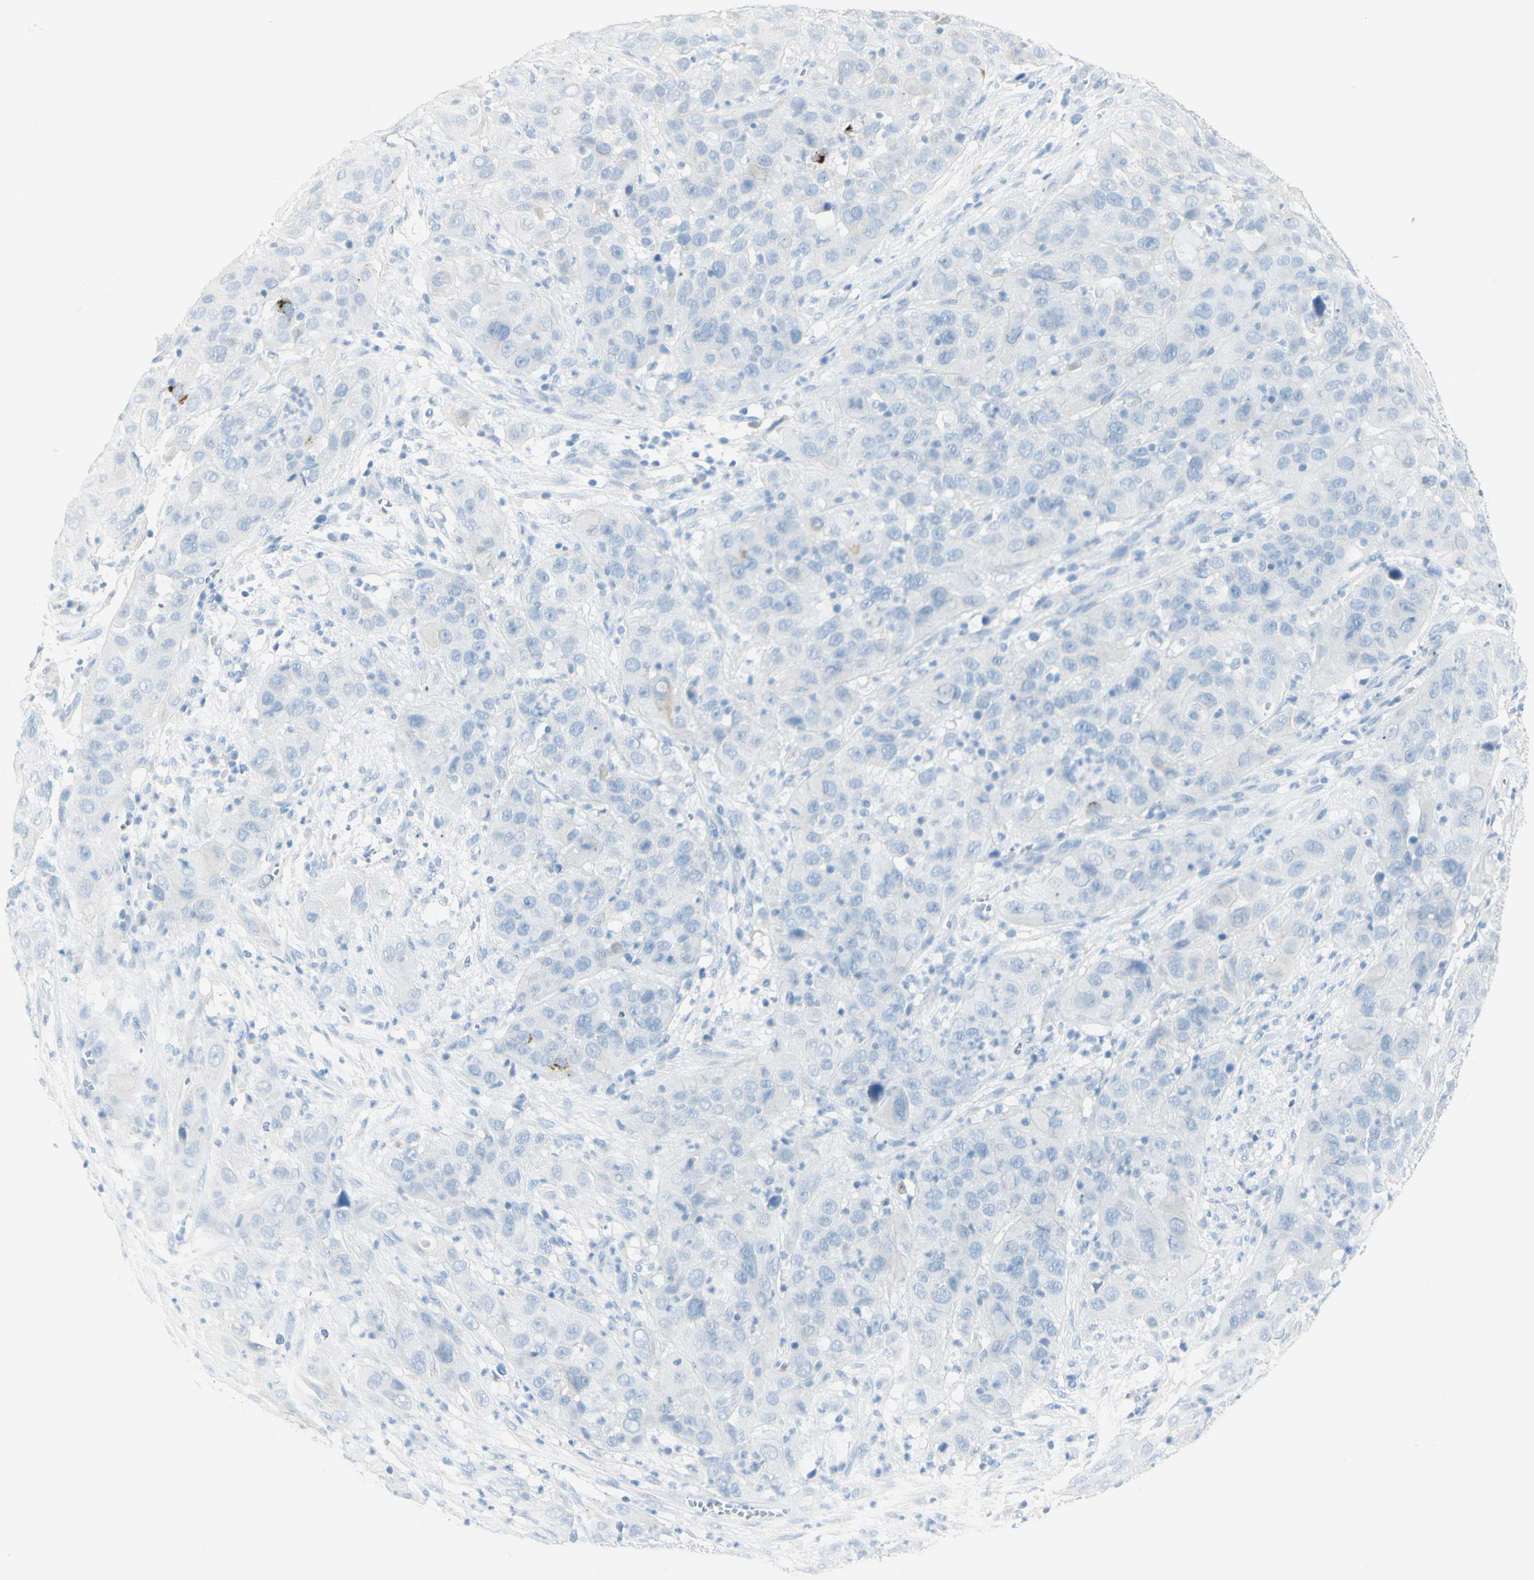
{"staining": {"intensity": "negative", "quantity": "none", "location": "none"}, "tissue": "cervical cancer", "cell_type": "Tumor cells", "image_type": "cancer", "snomed": [{"axis": "morphology", "description": "Squamous cell carcinoma, NOS"}, {"axis": "topography", "description": "Cervix"}], "caption": "Immunohistochemistry of cervical squamous cell carcinoma exhibits no positivity in tumor cells.", "gene": "LETM1", "patient": {"sex": "female", "age": 32}}